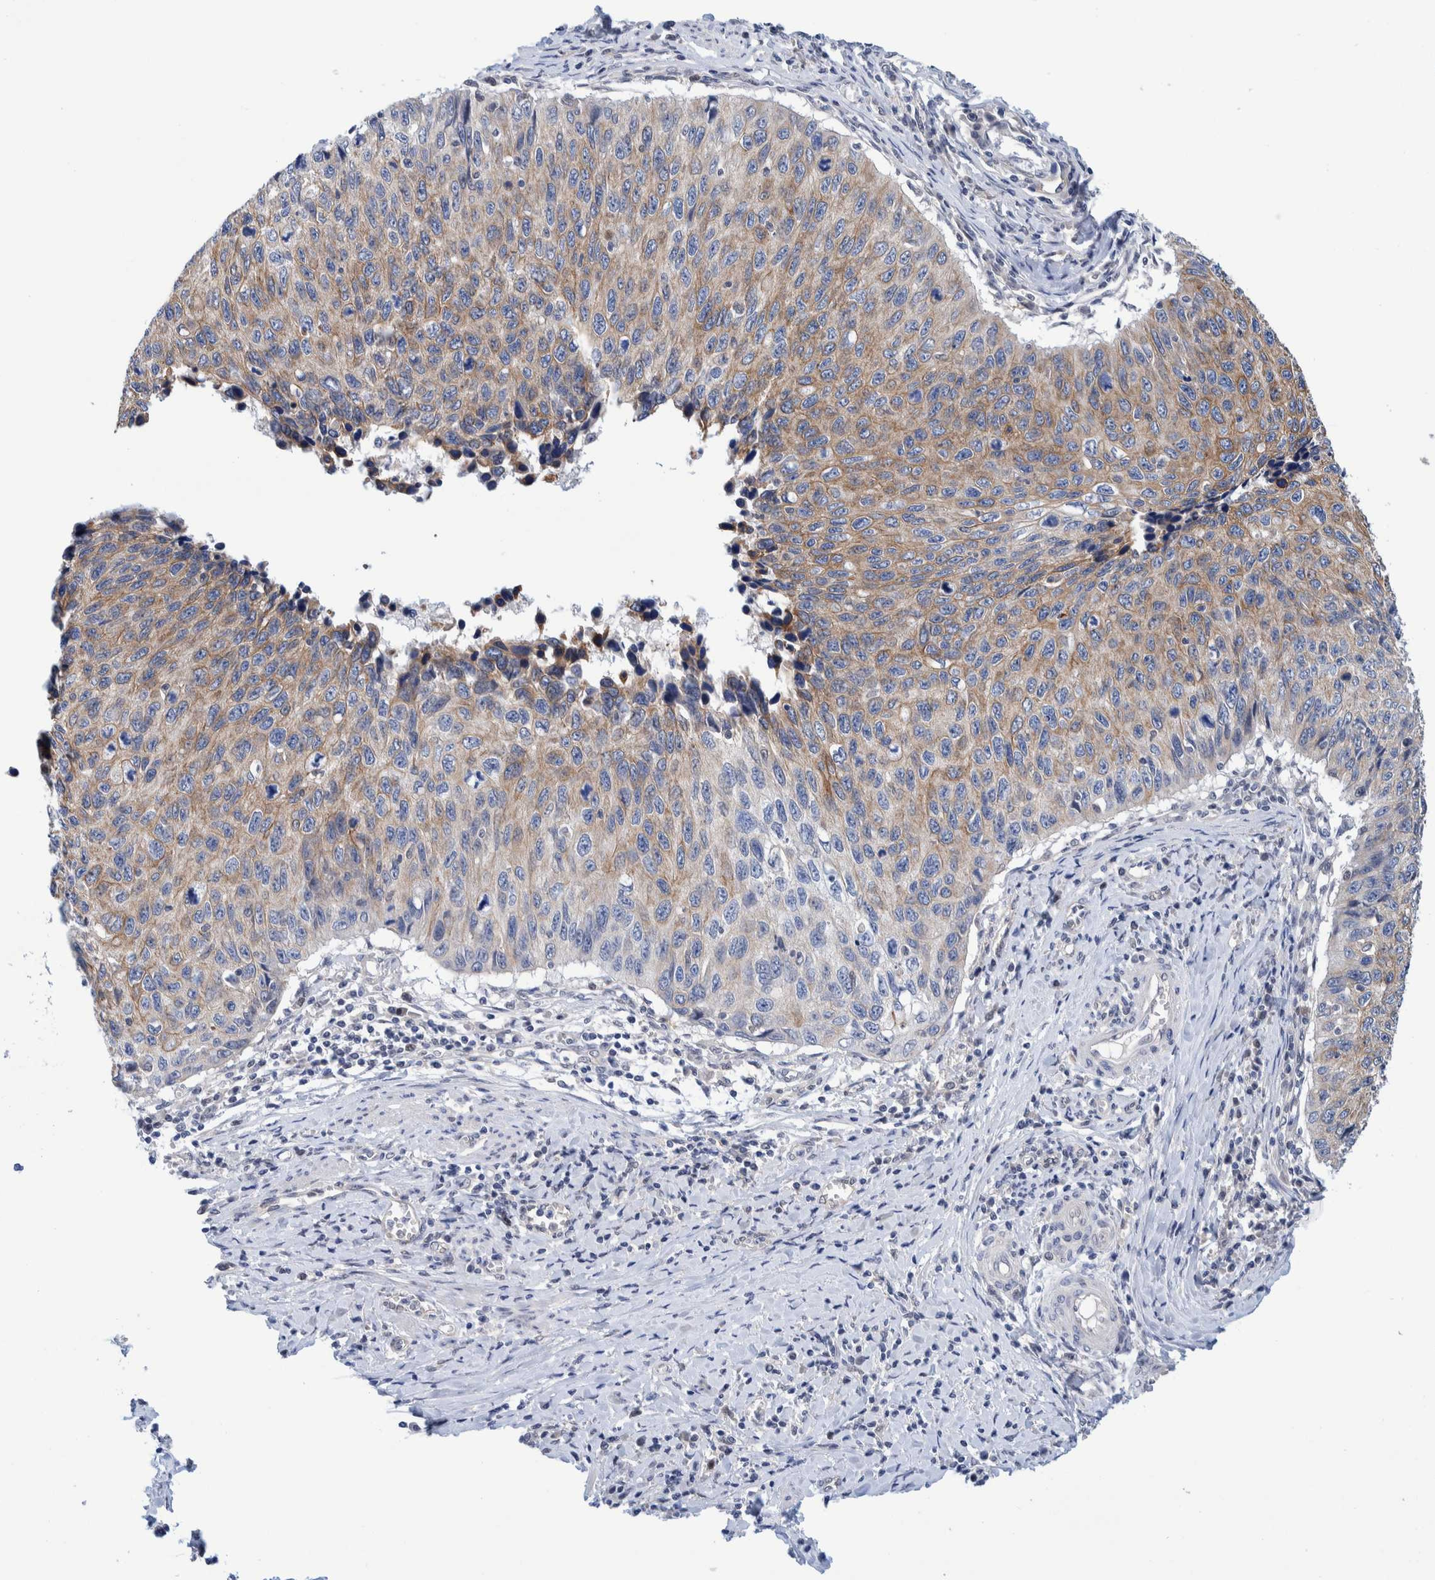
{"staining": {"intensity": "moderate", "quantity": "25%-75%", "location": "cytoplasmic/membranous"}, "tissue": "cervical cancer", "cell_type": "Tumor cells", "image_type": "cancer", "snomed": [{"axis": "morphology", "description": "Squamous cell carcinoma, NOS"}, {"axis": "topography", "description": "Cervix"}], "caption": "Tumor cells display medium levels of moderate cytoplasmic/membranous expression in approximately 25%-75% of cells in cervical cancer.", "gene": "PFAS", "patient": {"sex": "female", "age": 53}}